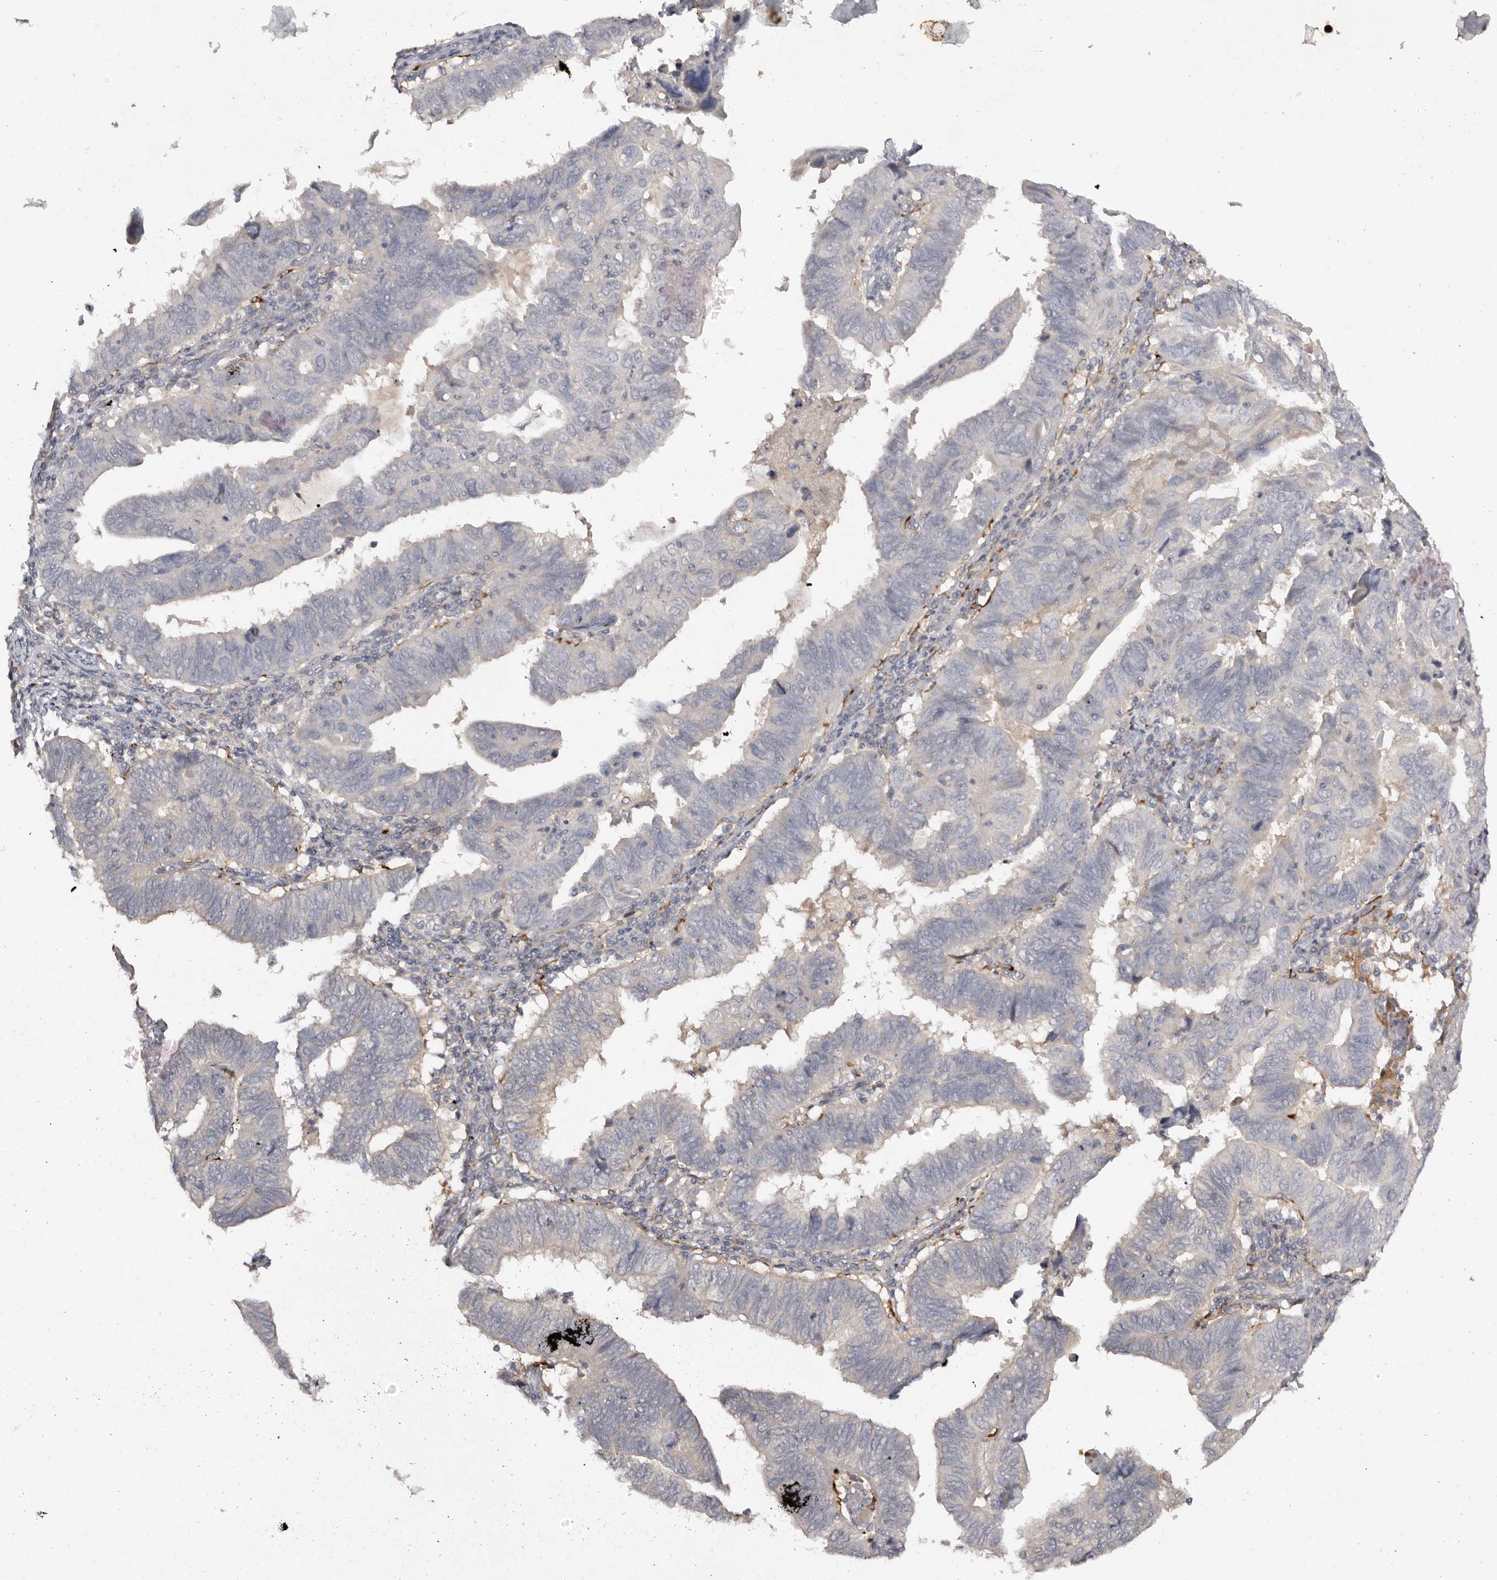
{"staining": {"intensity": "negative", "quantity": "none", "location": "none"}, "tissue": "endometrial cancer", "cell_type": "Tumor cells", "image_type": "cancer", "snomed": [{"axis": "morphology", "description": "Adenocarcinoma, NOS"}, {"axis": "topography", "description": "Uterus"}], "caption": "A high-resolution histopathology image shows IHC staining of endometrial adenocarcinoma, which reveals no significant staining in tumor cells.", "gene": "SCUBE2", "patient": {"sex": "female", "age": 77}}